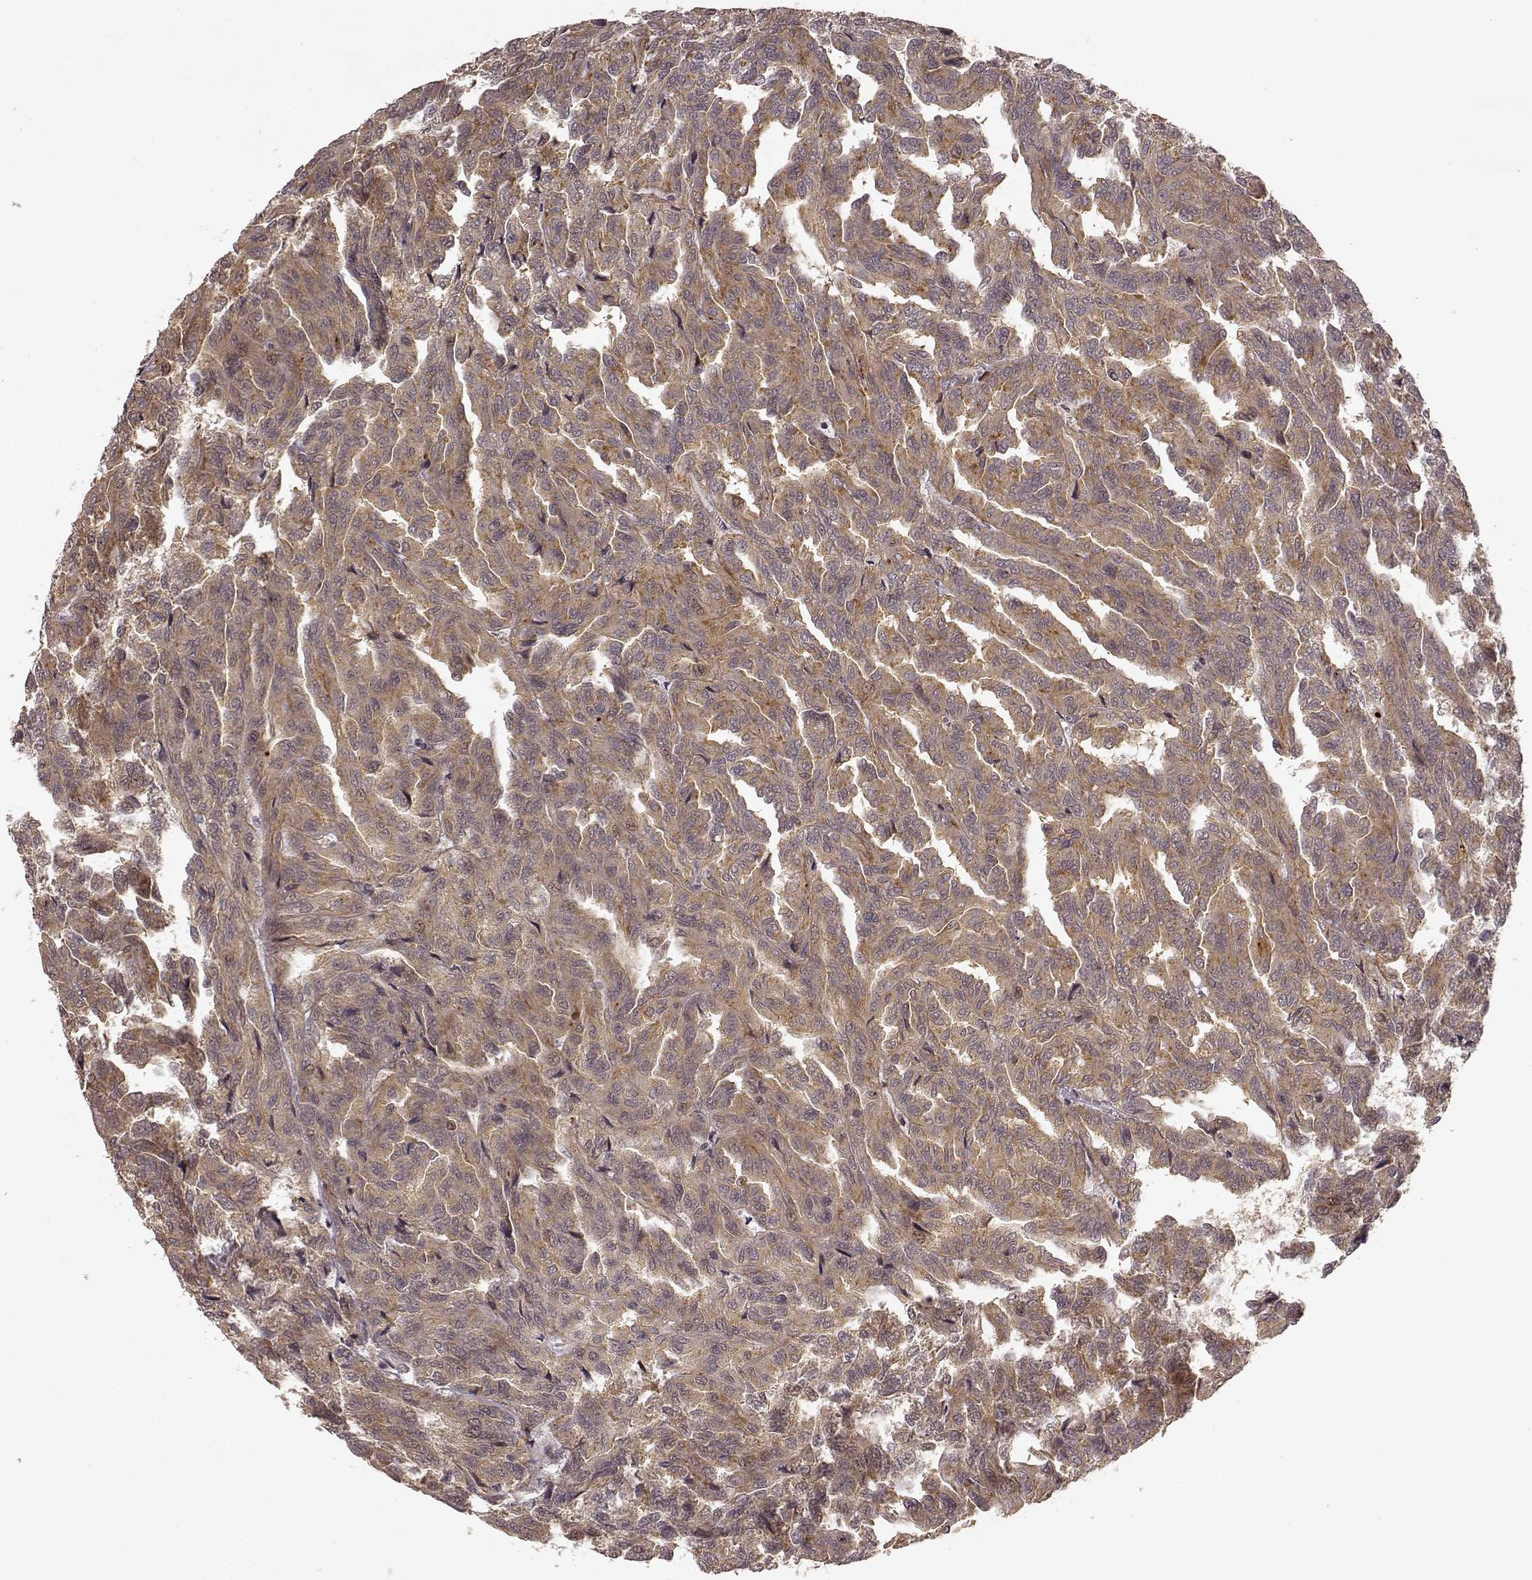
{"staining": {"intensity": "moderate", "quantity": ">75%", "location": "cytoplasmic/membranous"}, "tissue": "renal cancer", "cell_type": "Tumor cells", "image_type": "cancer", "snomed": [{"axis": "morphology", "description": "Adenocarcinoma, NOS"}, {"axis": "topography", "description": "Kidney"}], "caption": "Immunohistochemical staining of renal cancer (adenocarcinoma) exhibits medium levels of moderate cytoplasmic/membranous staining in about >75% of tumor cells.", "gene": "SLC12A9", "patient": {"sex": "male", "age": 79}}